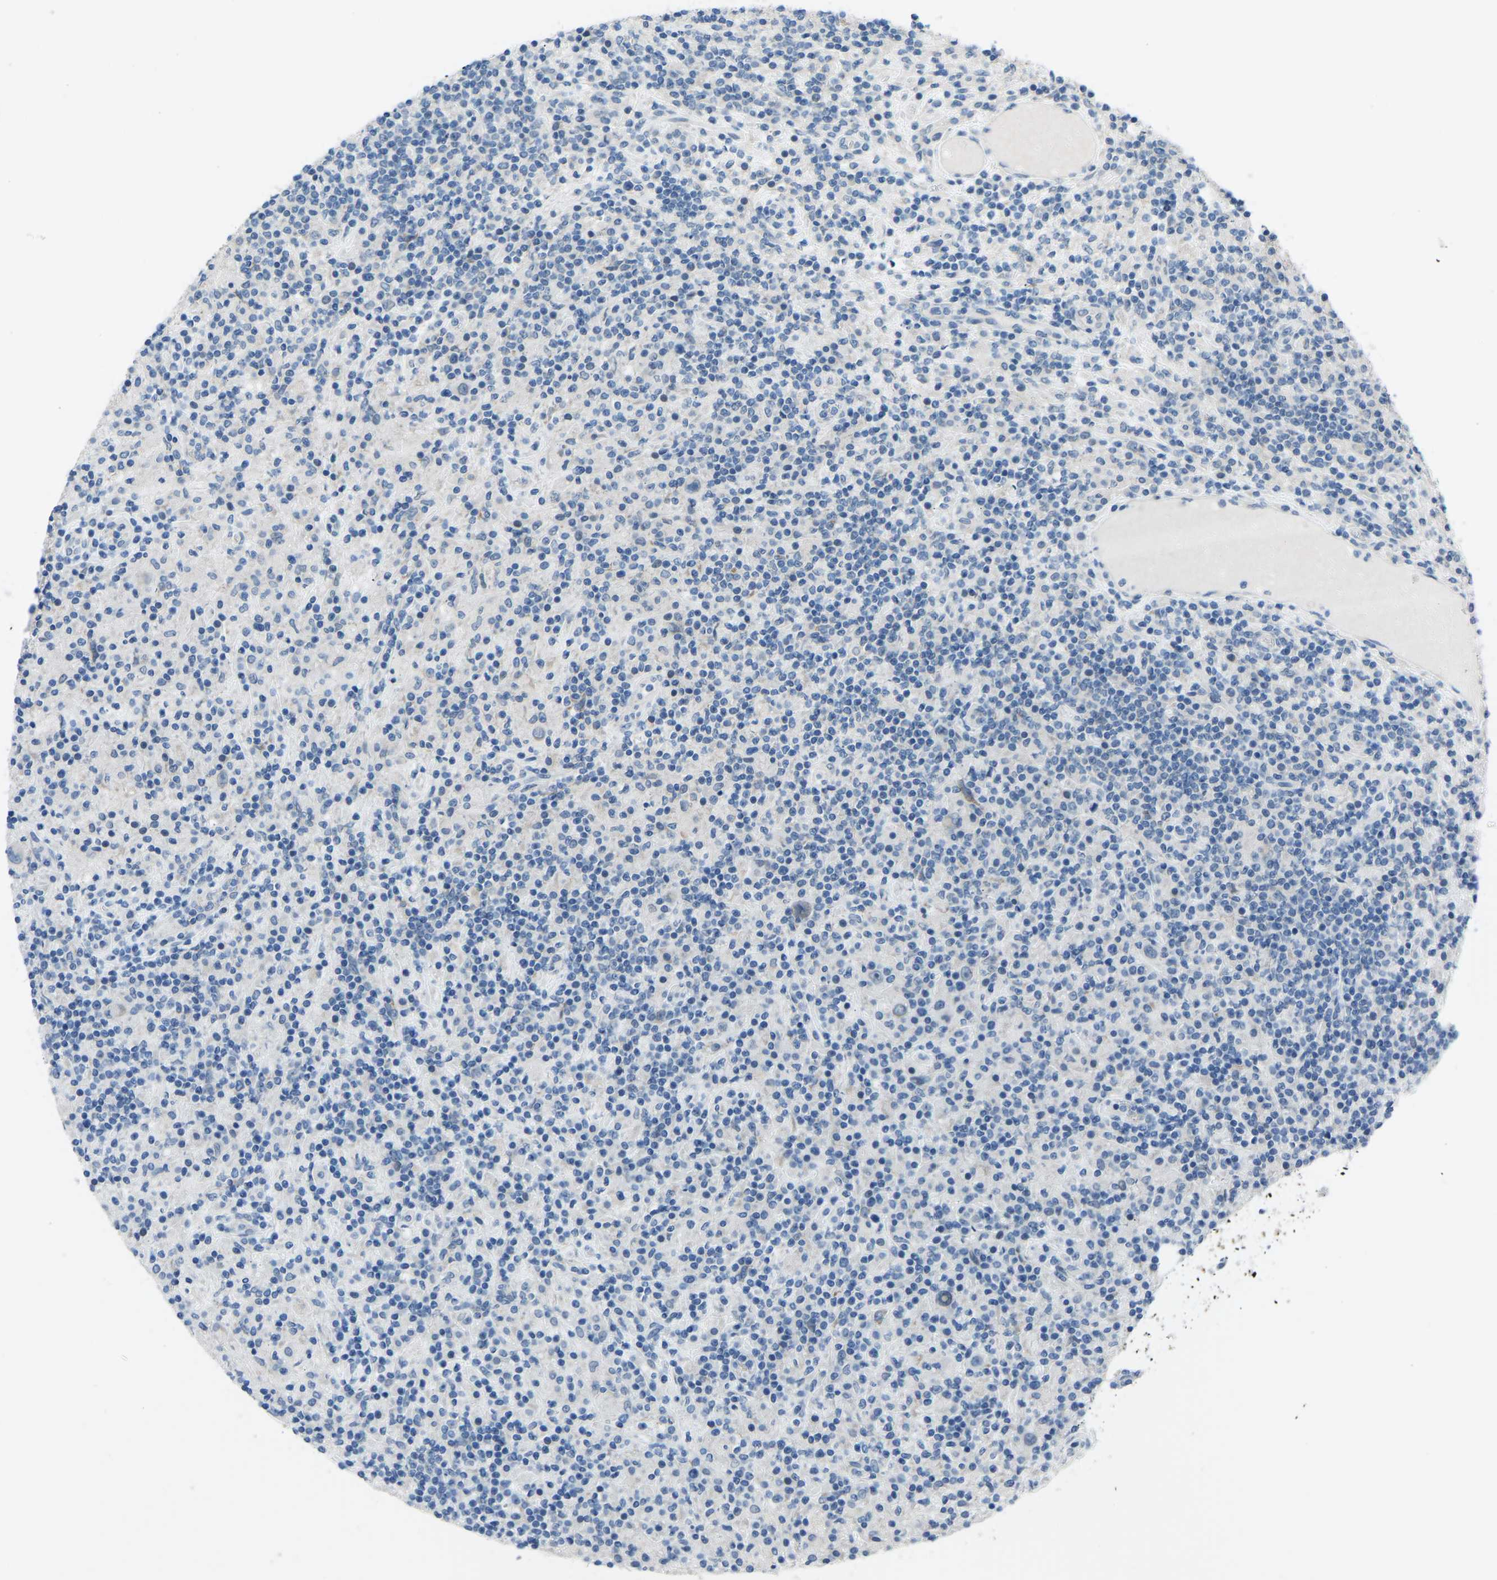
{"staining": {"intensity": "negative", "quantity": "none", "location": "none"}, "tissue": "lymphoma", "cell_type": "Tumor cells", "image_type": "cancer", "snomed": [{"axis": "morphology", "description": "Hodgkin's disease, NOS"}, {"axis": "topography", "description": "Lymph node"}], "caption": "Lymphoma stained for a protein using immunohistochemistry (IHC) shows no staining tumor cells.", "gene": "CDK2AP1", "patient": {"sex": "male", "age": 70}}